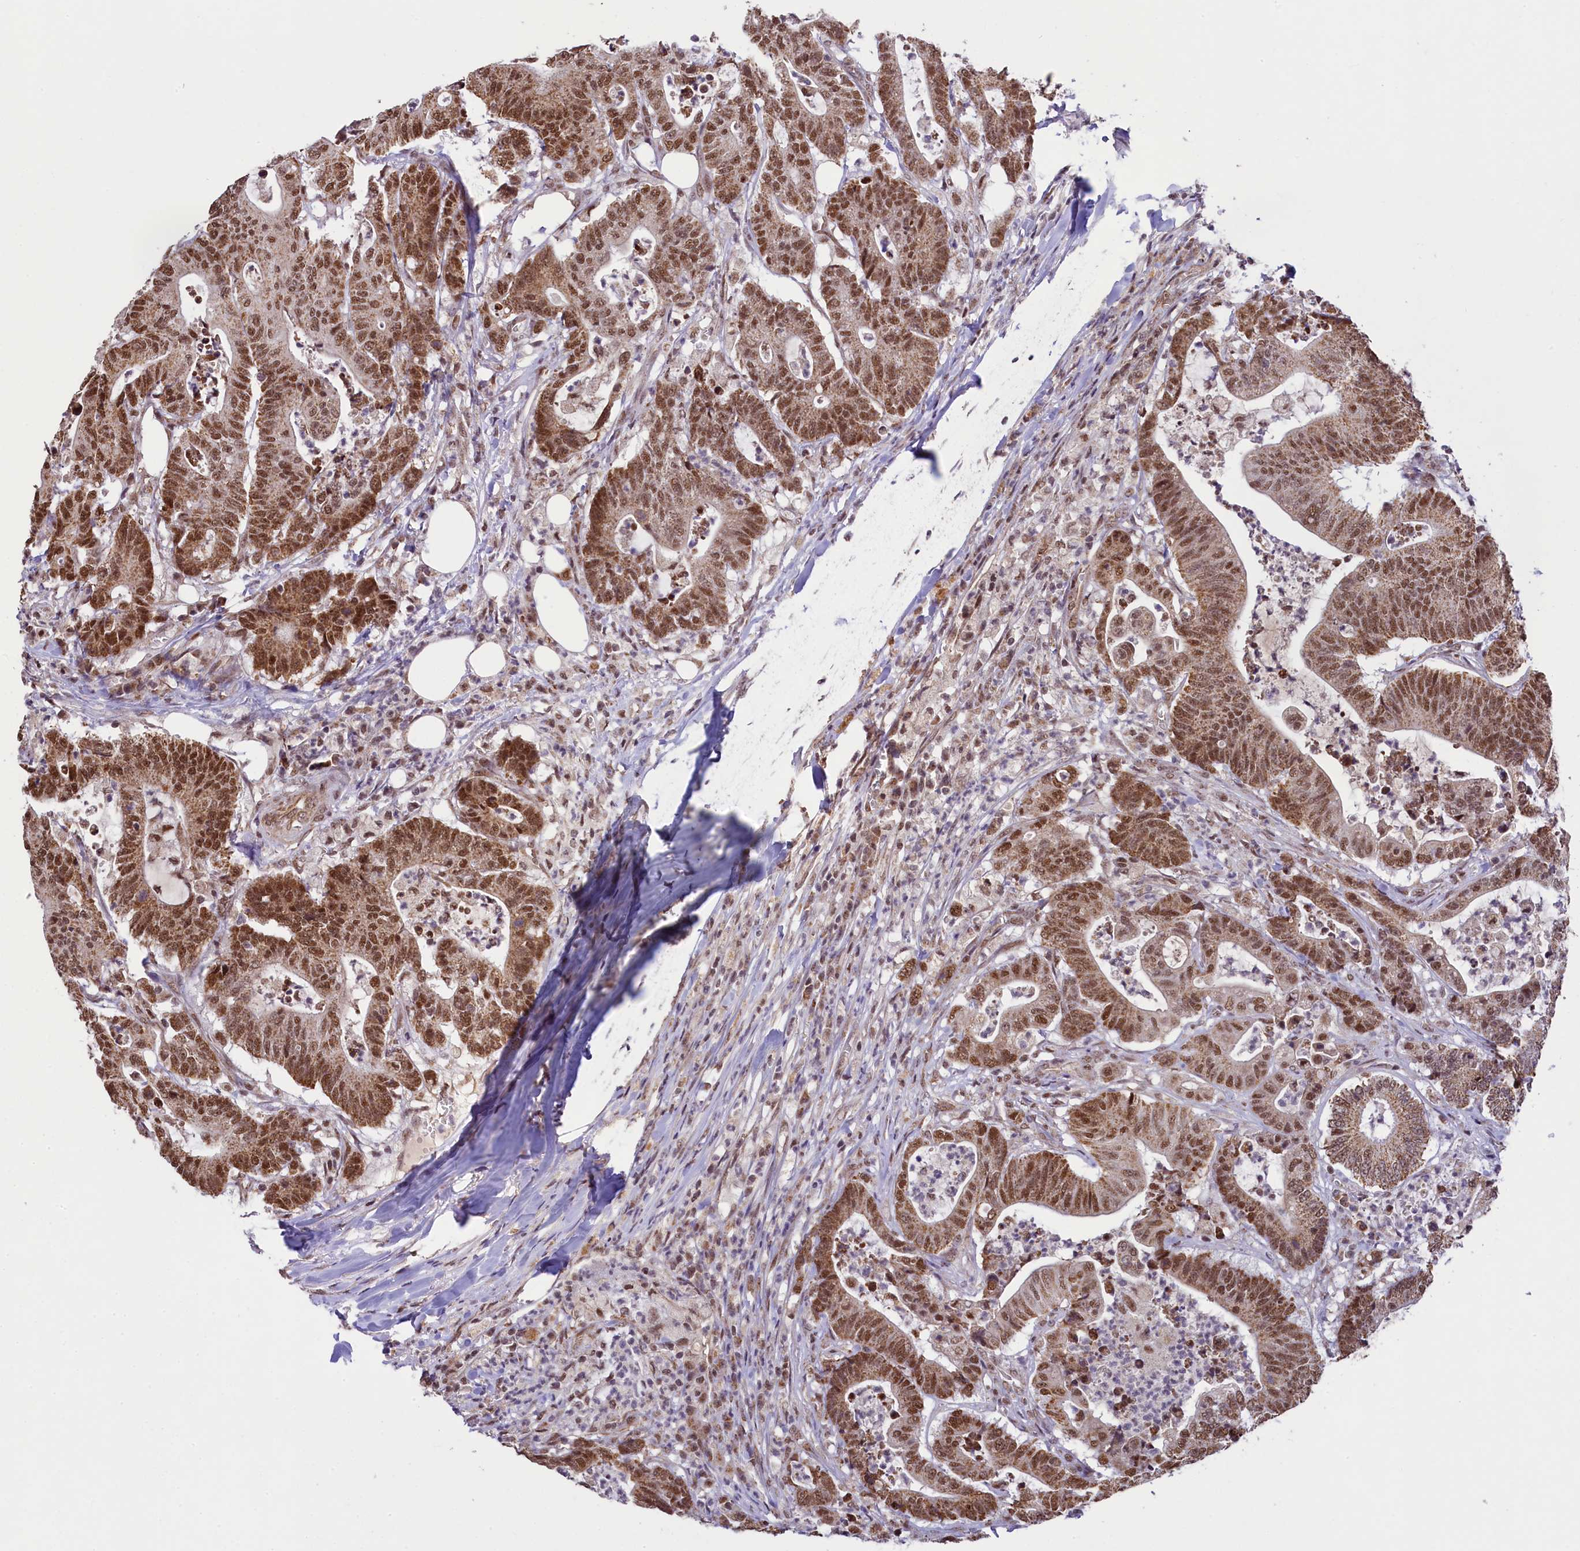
{"staining": {"intensity": "moderate", "quantity": ">75%", "location": "cytoplasmic/membranous,nuclear"}, "tissue": "colorectal cancer", "cell_type": "Tumor cells", "image_type": "cancer", "snomed": [{"axis": "morphology", "description": "Adenocarcinoma, NOS"}, {"axis": "topography", "description": "Colon"}], "caption": "Protein expression by IHC displays moderate cytoplasmic/membranous and nuclear expression in about >75% of tumor cells in adenocarcinoma (colorectal). The staining was performed using DAB (3,3'-diaminobenzidine), with brown indicating positive protein expression. Nuclei are stained blue with hematoxylin.", "gene": "PAF1", "patient": {"sex": "female", "age": 84}}